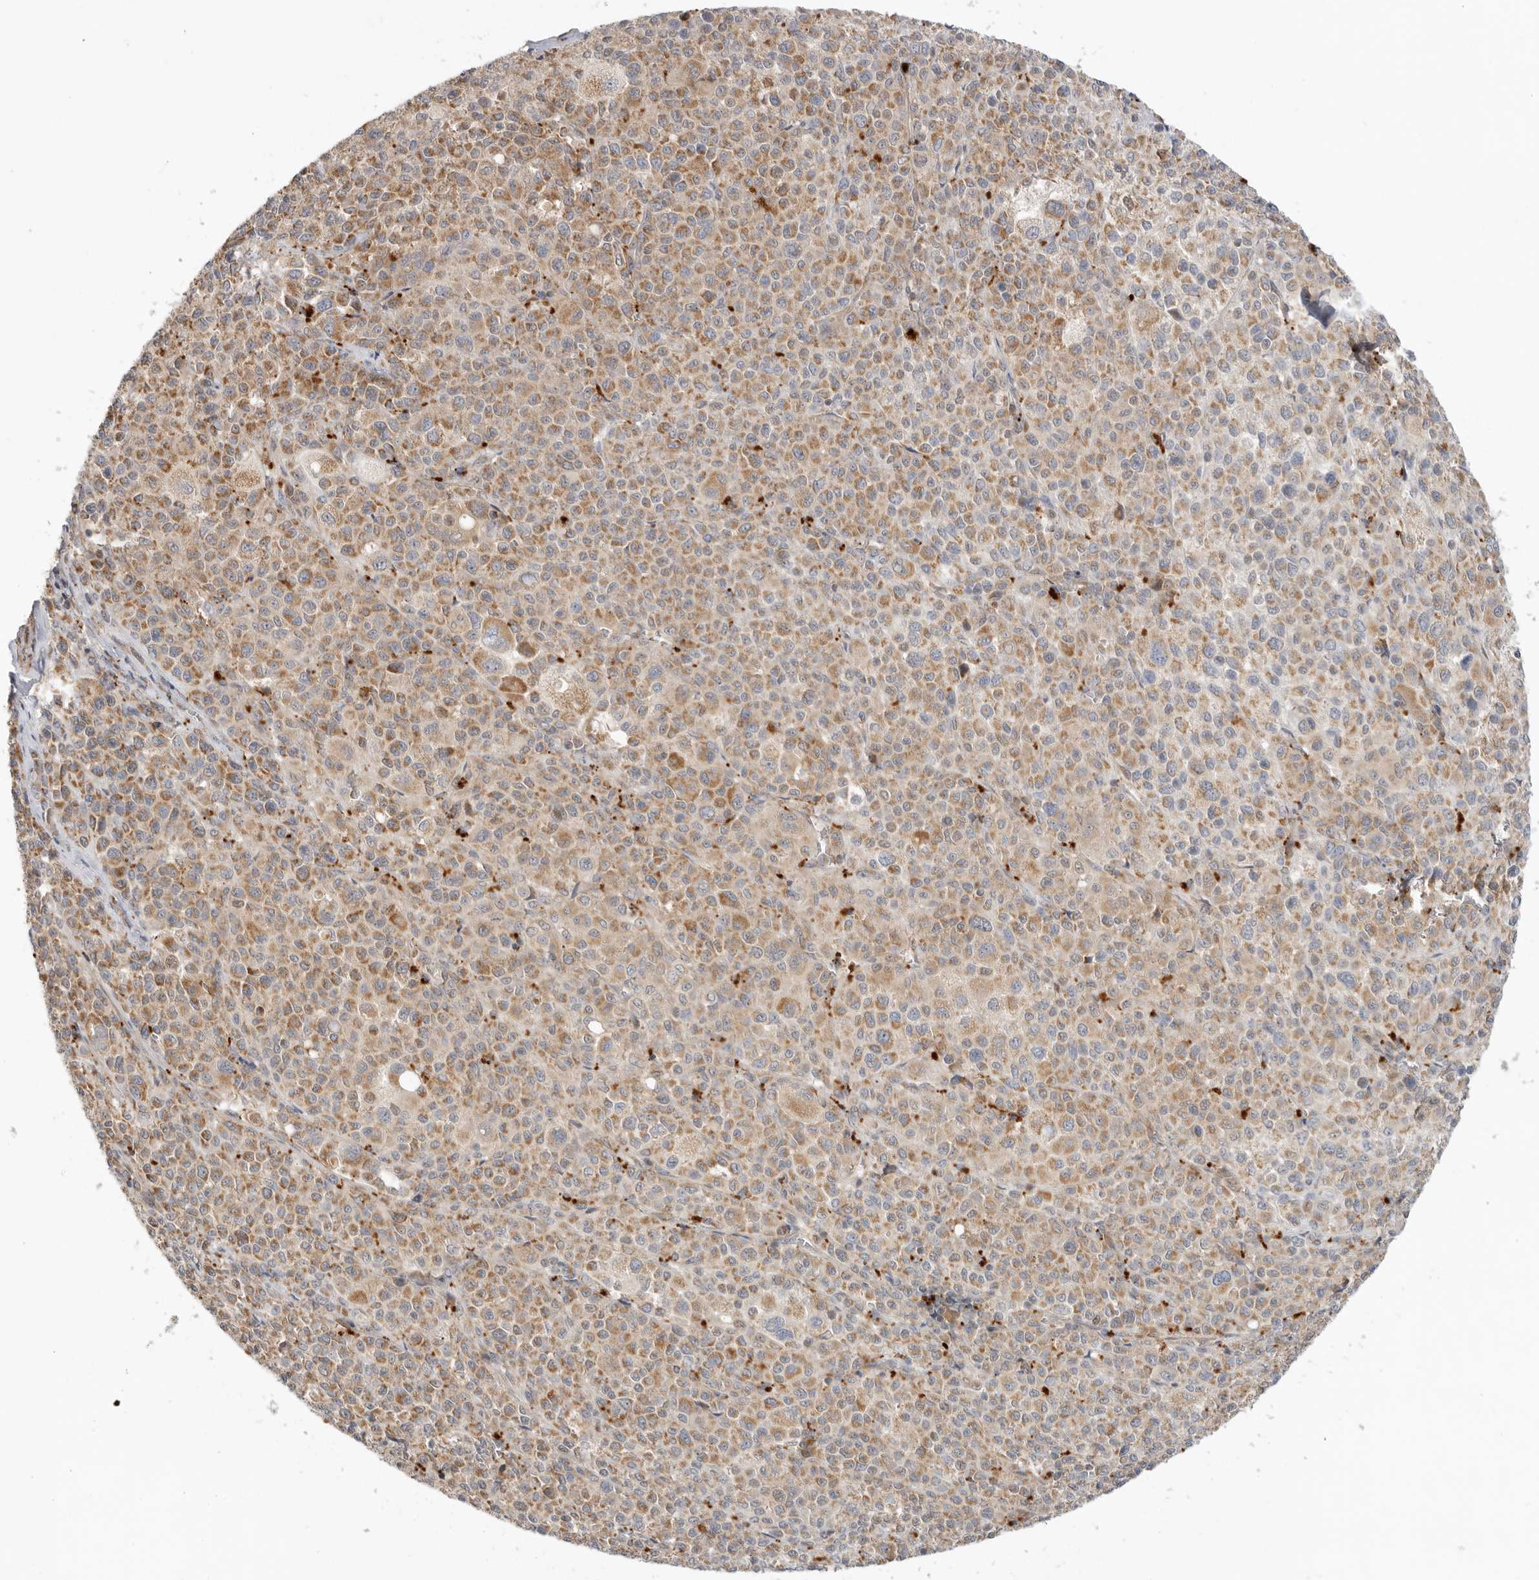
{"staining": {"intensity": "moderate", "quantity": ">75%", "location": "cytoplasmic/membranous"}, "tissue": "melanoma", "cell_type": "Tumor cells", "image_type": "cancer", "snomed": [{"axis": "morphology", "description": "Malignant melanoma, Metastatic site"}, {"axis": "topography", "description": "Skin"}], "caption": "Immunohistochemistry image of malignant melanoma (metastatic site) stained for a protein (brown), which exhibits medium levels of moderate cytoplasmic/membranous expression in approximately >75% of tumor cells.", "gene": "GNE", "patient": {"sex": "female", "age": 74}}